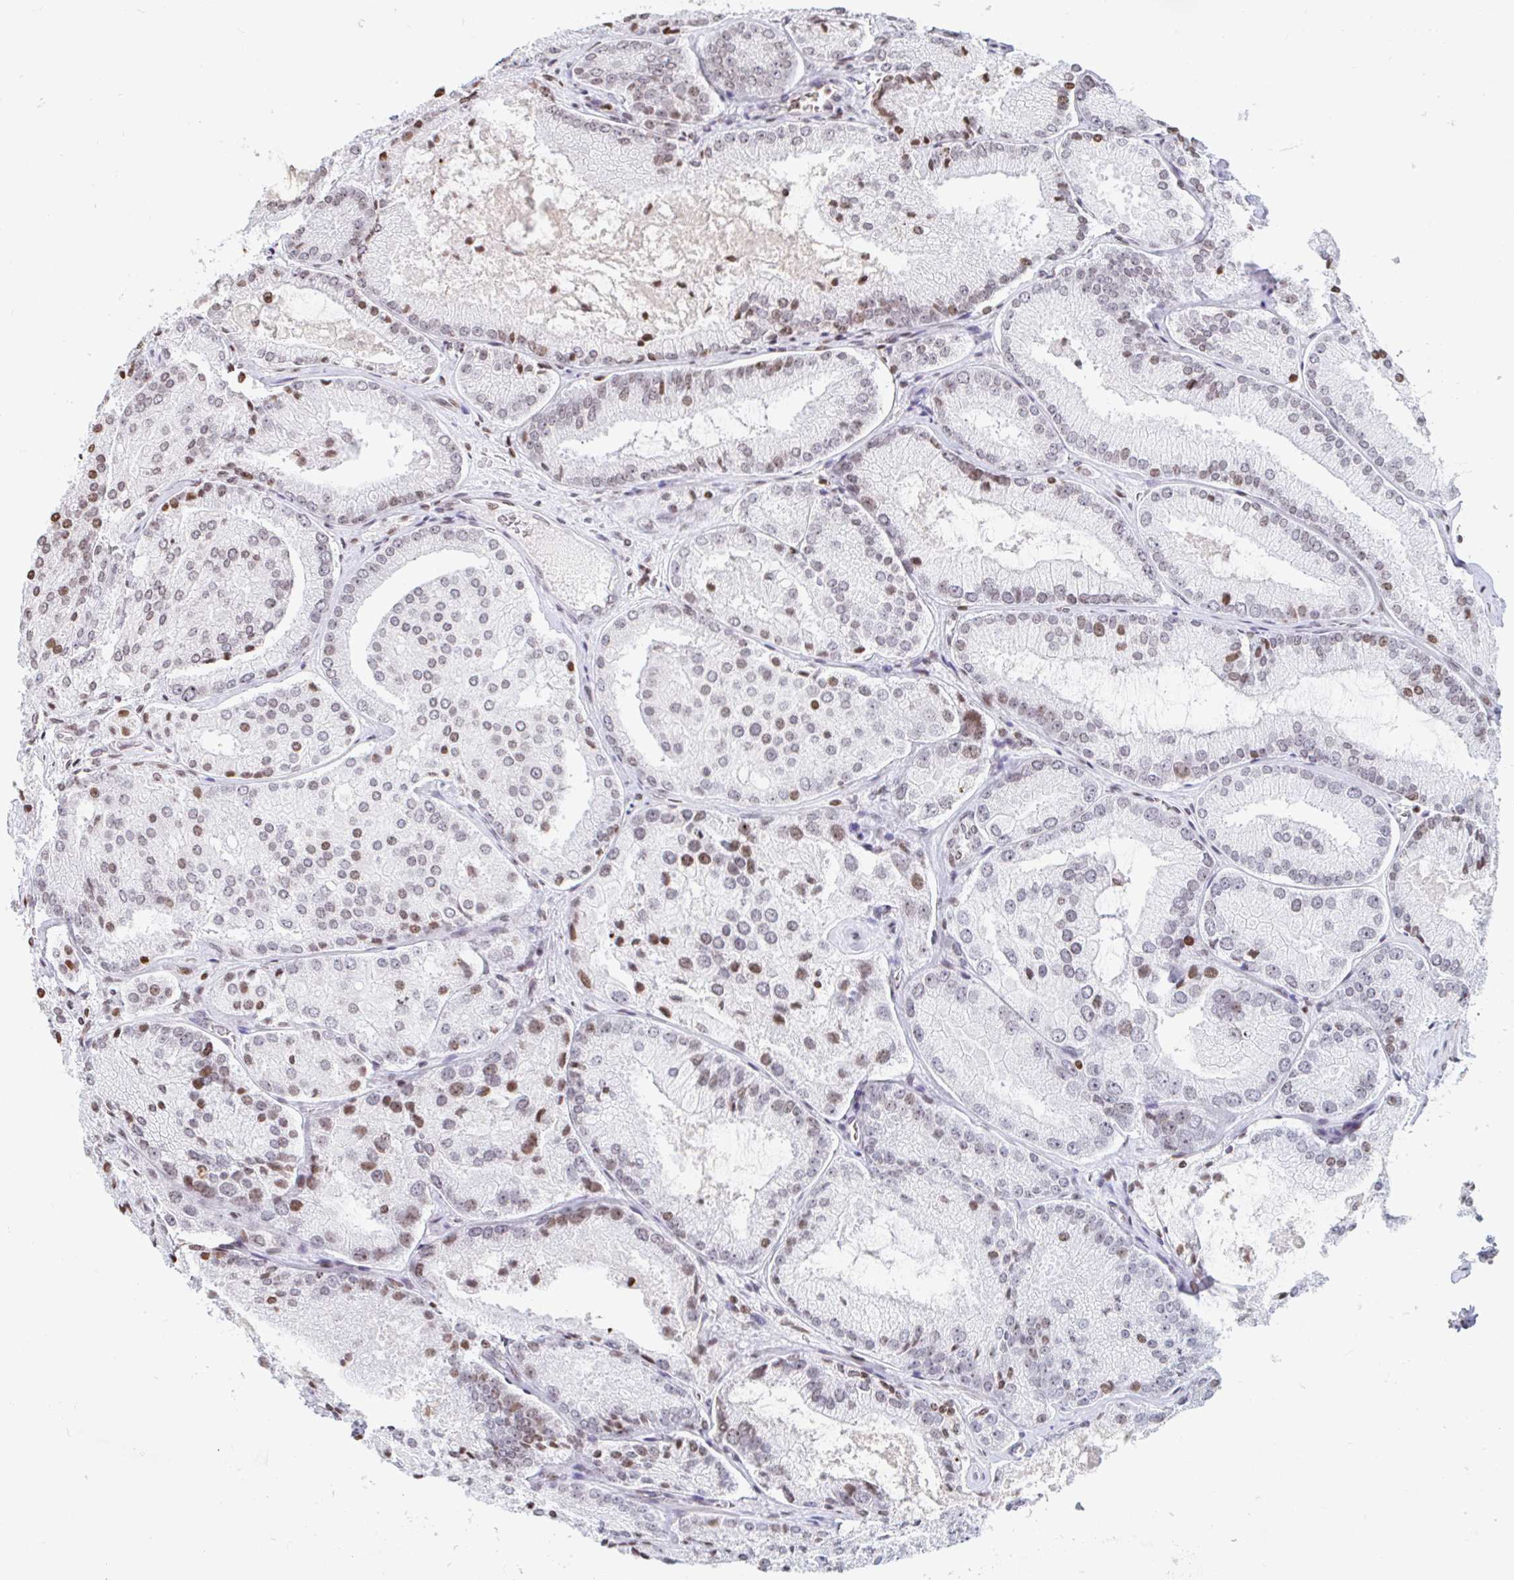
{"staining": {"intensity": "weak", "quantity": "25%-75%", "location": "nuclear"}, "tissue": "prostate cancer", "cell_type": "Tumor cells", "image_type": "cancer", "snomed": [{"axis": "morphology", "description": "Adenocarcinoma, High grade"}, {"axis": "topography", "description": "Prostate"}], "caption": "Immunohistochemistry (IHC) histopathology image of high-grade adenocarcinoma (prostate) stained for a protein (brown), which exhibits low levels of weak nuclear staining in about 25%-75% of tumor cells.", "gene": "HOXC10", "patient": {"sex": "male", "age": 73}}